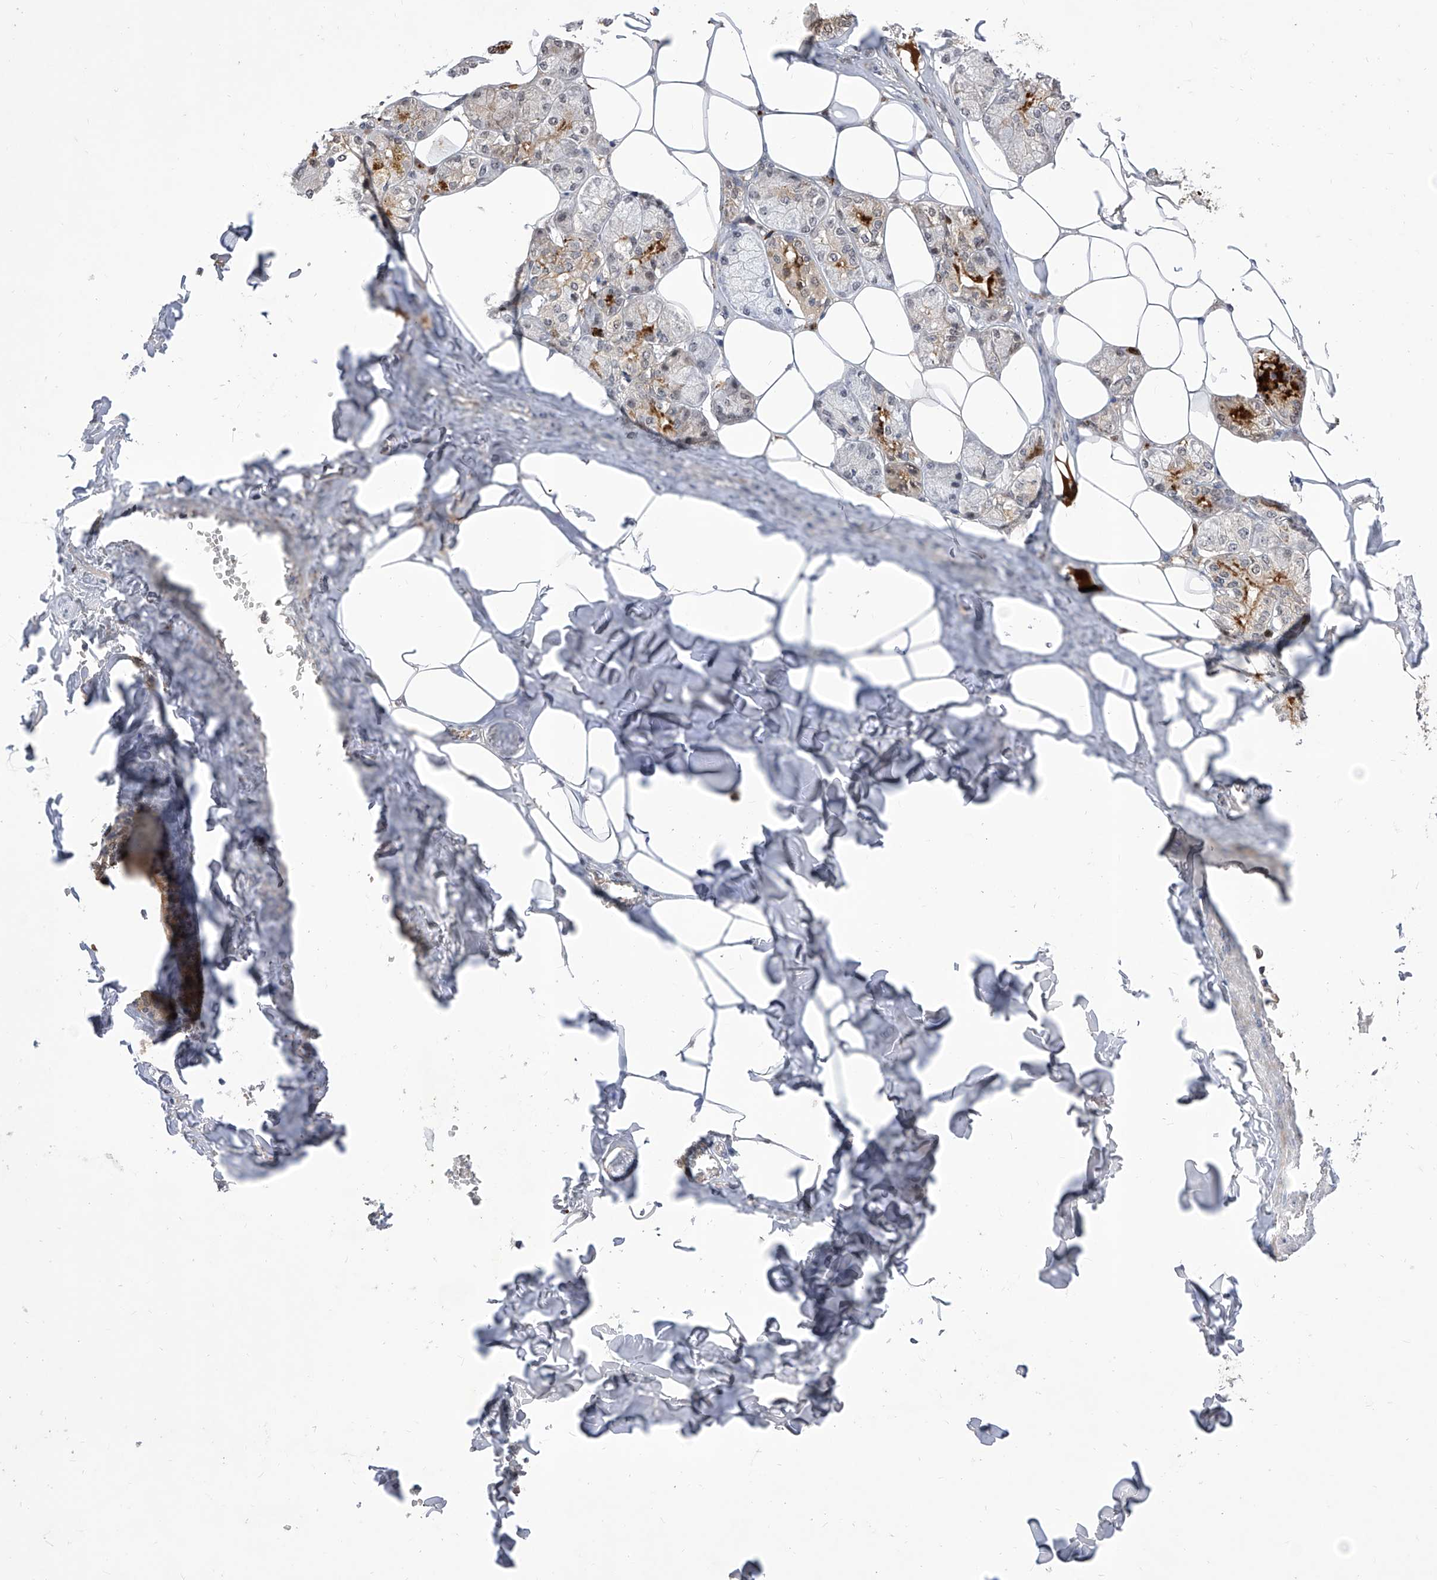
{"staining": {"intensity": "strong", "quantity": "25%-75%", "location": "cytoplasmic/membranous,nuclear"}, "tissue": "salivary gland", "cell_type": "Glandular cells", "image_type": "normal", "snomed": [{"axis": "morphology", "description": "Normal tissue, NOS"}, {"axis": "topography", "description": "Salivary gland"}], "caption": "Human salivary gland stained with a brown dye displays strong cytoplasmic/membranous,nuclear positive staining in approximately 25%-75% of glandular cells.", "gene": "LGR4", "patient": {"sex": "male", "age": 62}}